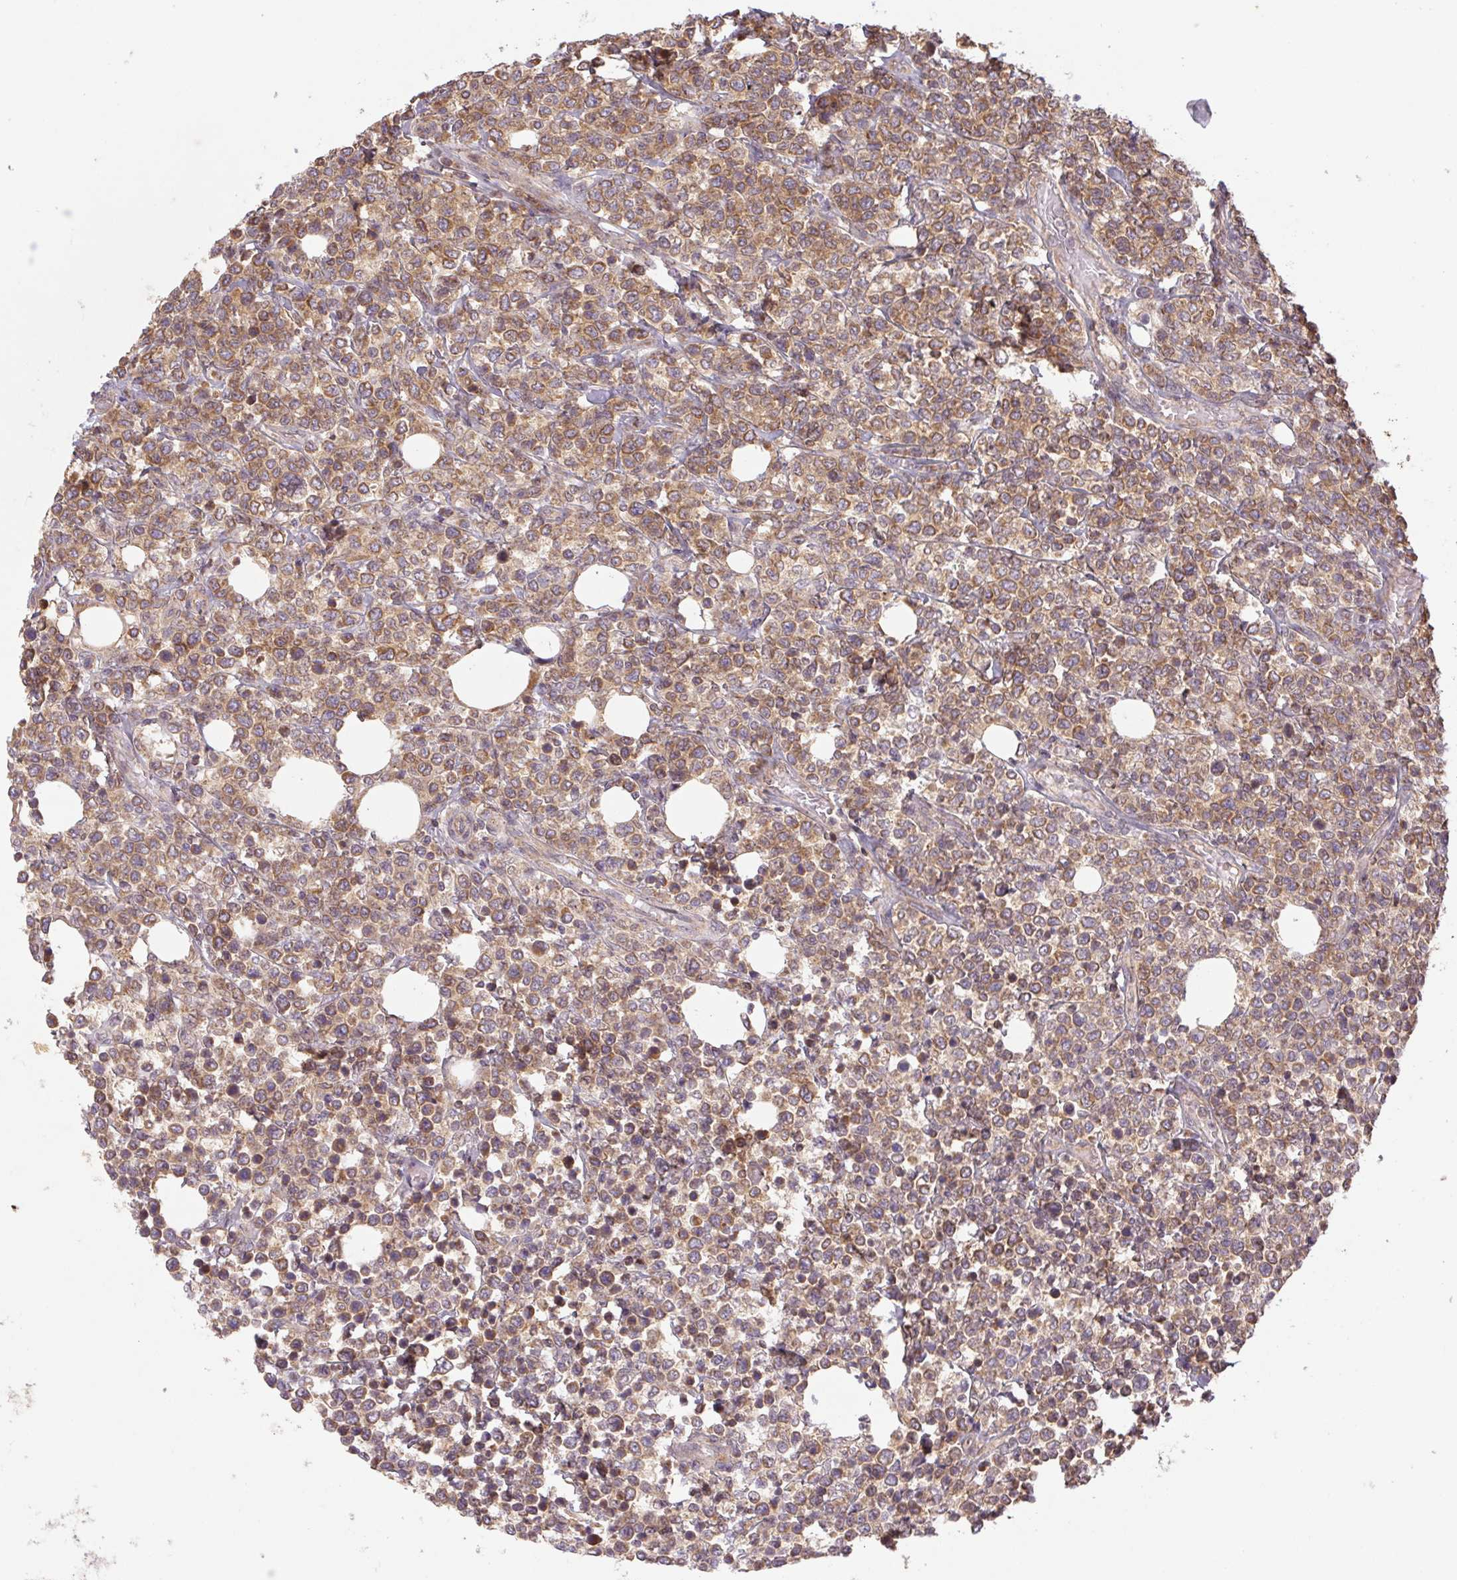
{"staining": {"intensity": "moderate", "quantity": ">75%", "location": "cytoplasmic/membranous"}, "tissue": "lymphoma", "cell_type": "Tumor cells", "image_type": "cancer", "snomed": [{"axis": "morphology", "description": "Malignant lymphoma, non-Hodgkin's type, High grade"}, {"axis": "topography", "description": "Soft tissue"}], "caption": "This micrograph displays IHC staining of human lymphoma, with medium moderate cytoplasmic/membranous expression in about >75% of tumor cells.", "gene": "MTHFD1", "patient": {"sex": "female", "age": 56}}